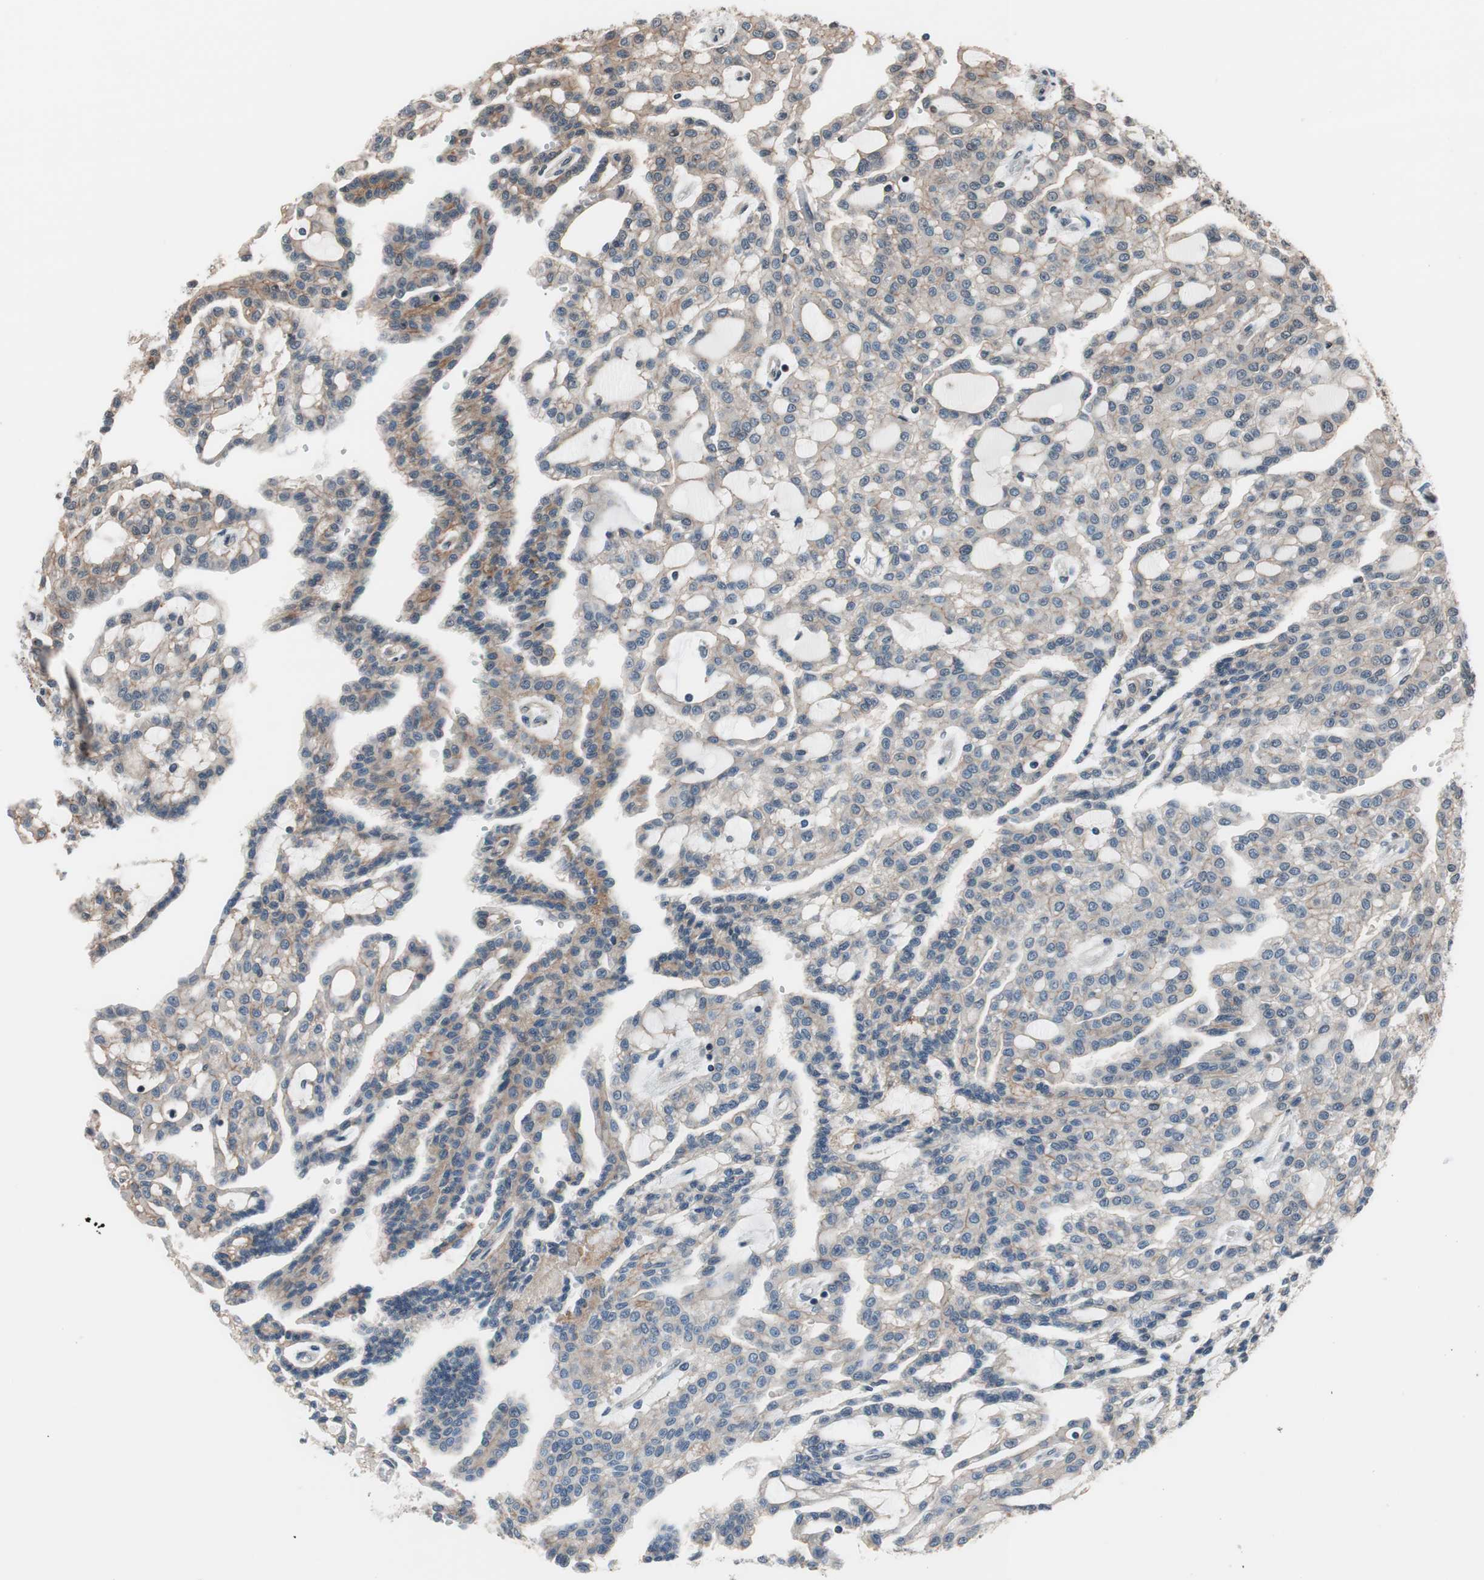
{"staining": {"intensity": "weak", "quantity": "<25%", "location": "cytoplasmic/membranous"}, "tissue": "renal cancer", "cell_type": "Tumor cells", "image_type": "cancer", "snomed": [{"axis": "morphology", "description": "Adenocarcinoma, NOS"}, {"axis": "topography", "description": "Kidney"}], "caption": "DAB immunohistochemical staining of adenocarcinoma (renal) reveals no significant expression in tumor cells.", "gene": "RFC1", "patient": {"sex": "male", "age": 63}}